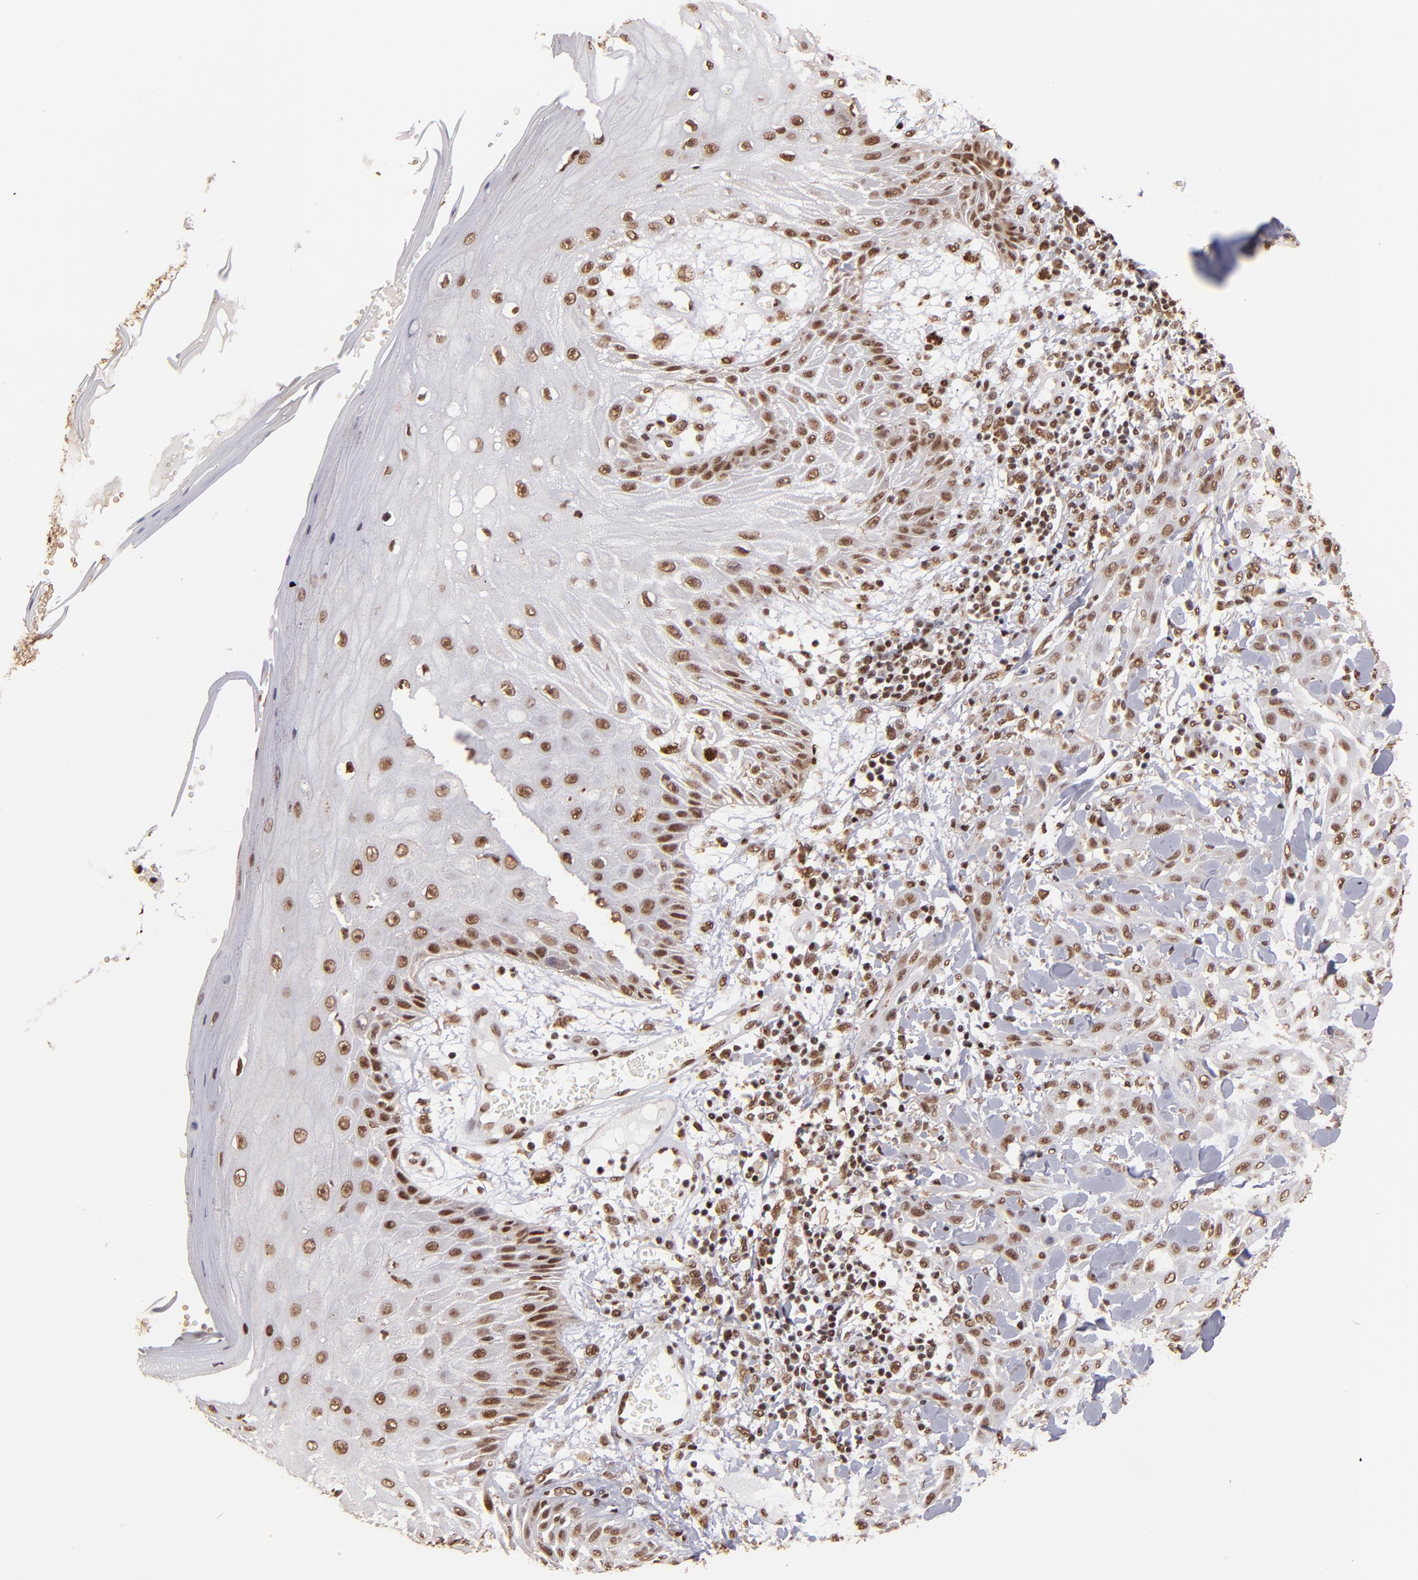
{"staining": {"intensity": "moderate", "quantity": ">75%", "location": "cytoplasmic/membranous,nuclear"}, "tissue": "skin cancer", "cell_type": "Tumor cells", "image_type": "cancer", "snomed": [{"axis": "morphology", "description": "Squamous cell carcinoma, NOS"}, {"axis": "topography", "description": "Skin"}], "caption": "Immunohistochemistry (IHC) micrograph of neoplastic tissue: skin cancer (squamous cell carcinoma) stained using immunohistochemistry shows medium levels of moderate protein expression localized specifically in the cytoplasmic/membranous and nuclear of tumor cells, appearing as a cytoplasmic/membranous and nuclear brown color.", "gene": "SP1", "patient": {"sex": "male", "age": 24}}